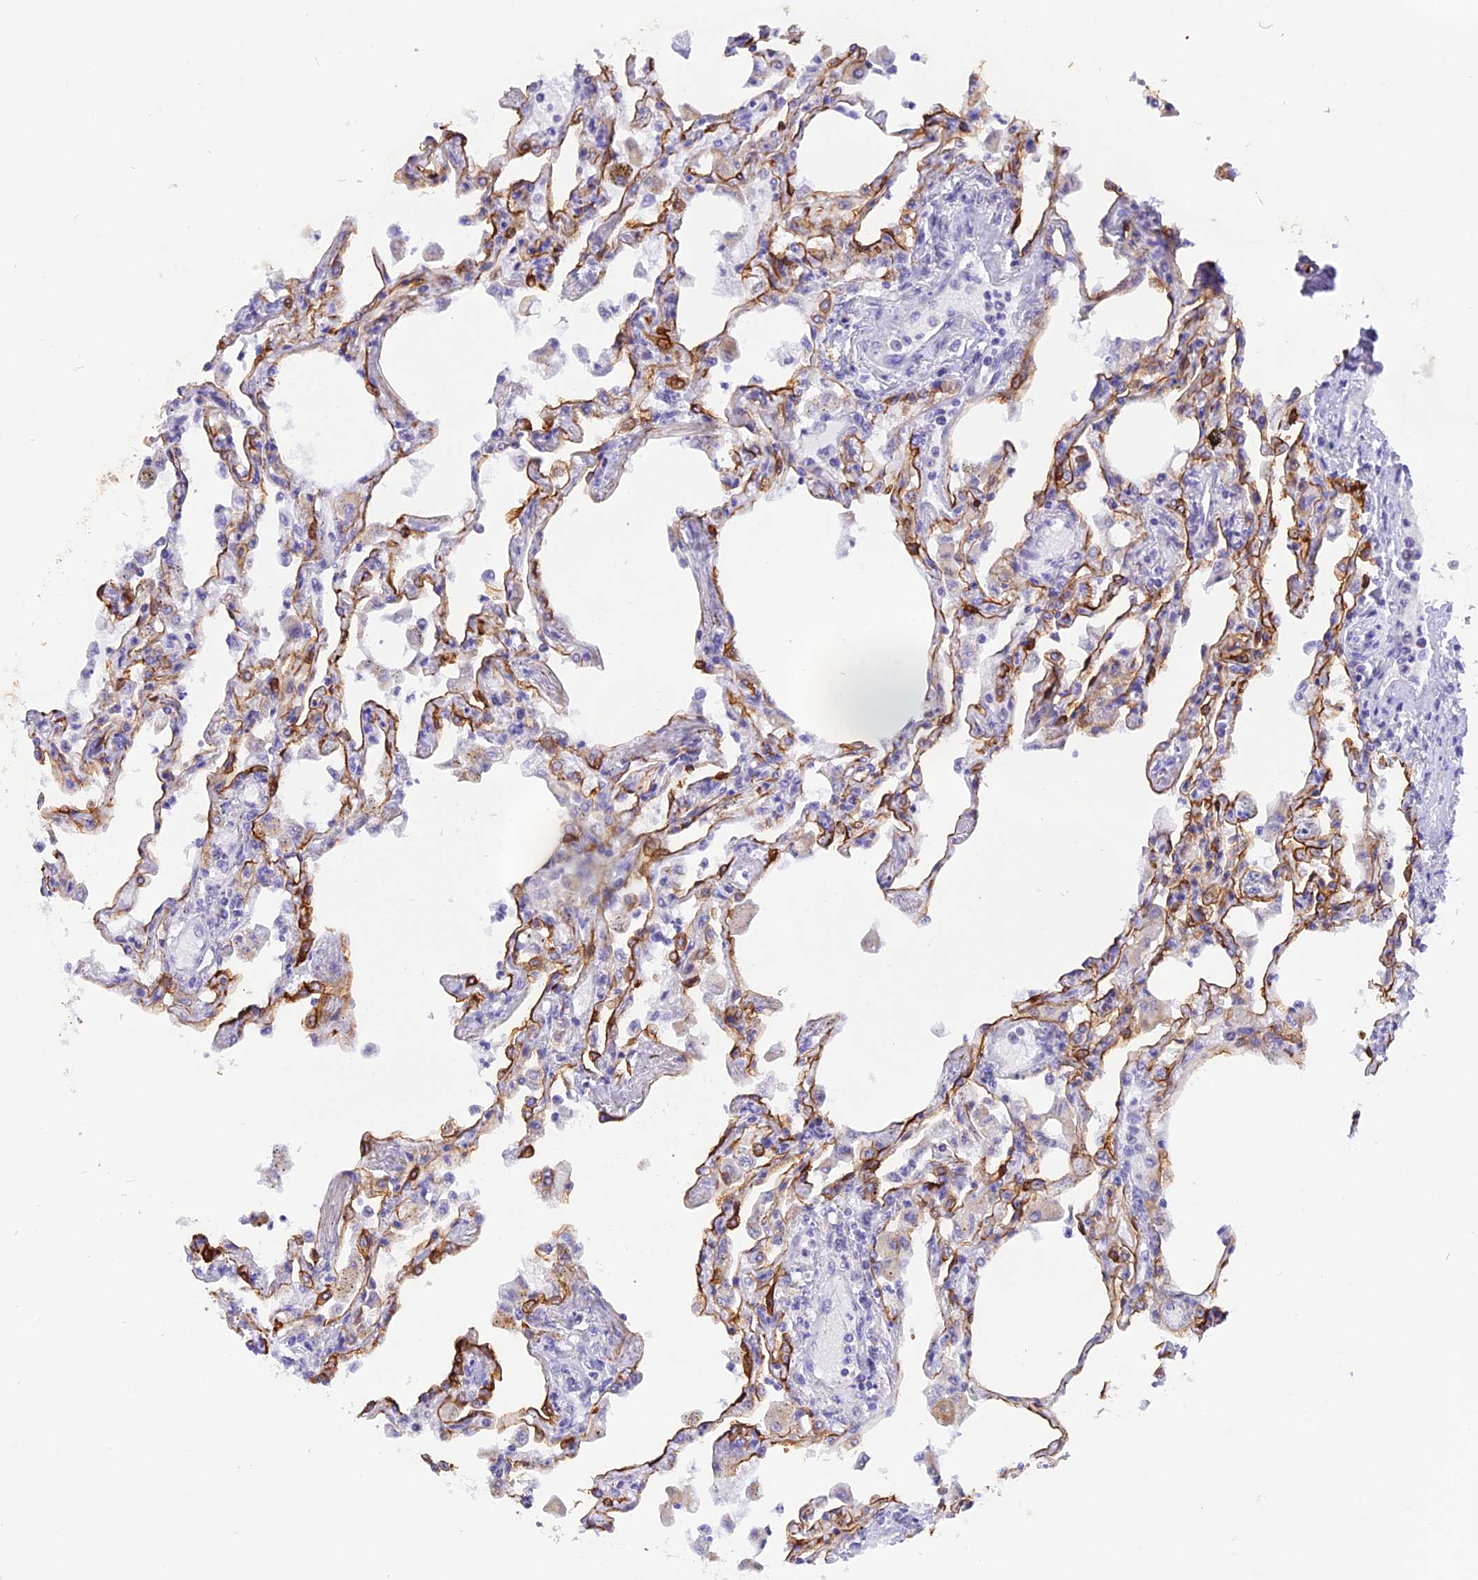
{"staining": {"intensity": "moderate", "quantity": "25%-75%", "location": "cytoplasmic/membranous"}, "tissue": "lung", "cell_type": "Alveolar cells", "image_type": "normal", "snomed": [{"axis": "morphology", "description": "Normal tissue, NOS"}, {"axis": "topography", "description": "Bronchus"}, {"axis": "topography", "description": "Lung"}], "caption": "Lung was stained to show a protein in brown. There is medium levels of moderate cytoplasmic/membranous expression in about 25%-75% of alveolar cells. The staining was performed using DAB to visualize the protein expression in brown, while the nuclei were stained in blue with hematoxylin (Magnification: 20x).", "gene": "PKIA", "patient": {"sex": "female", "age": 49}}